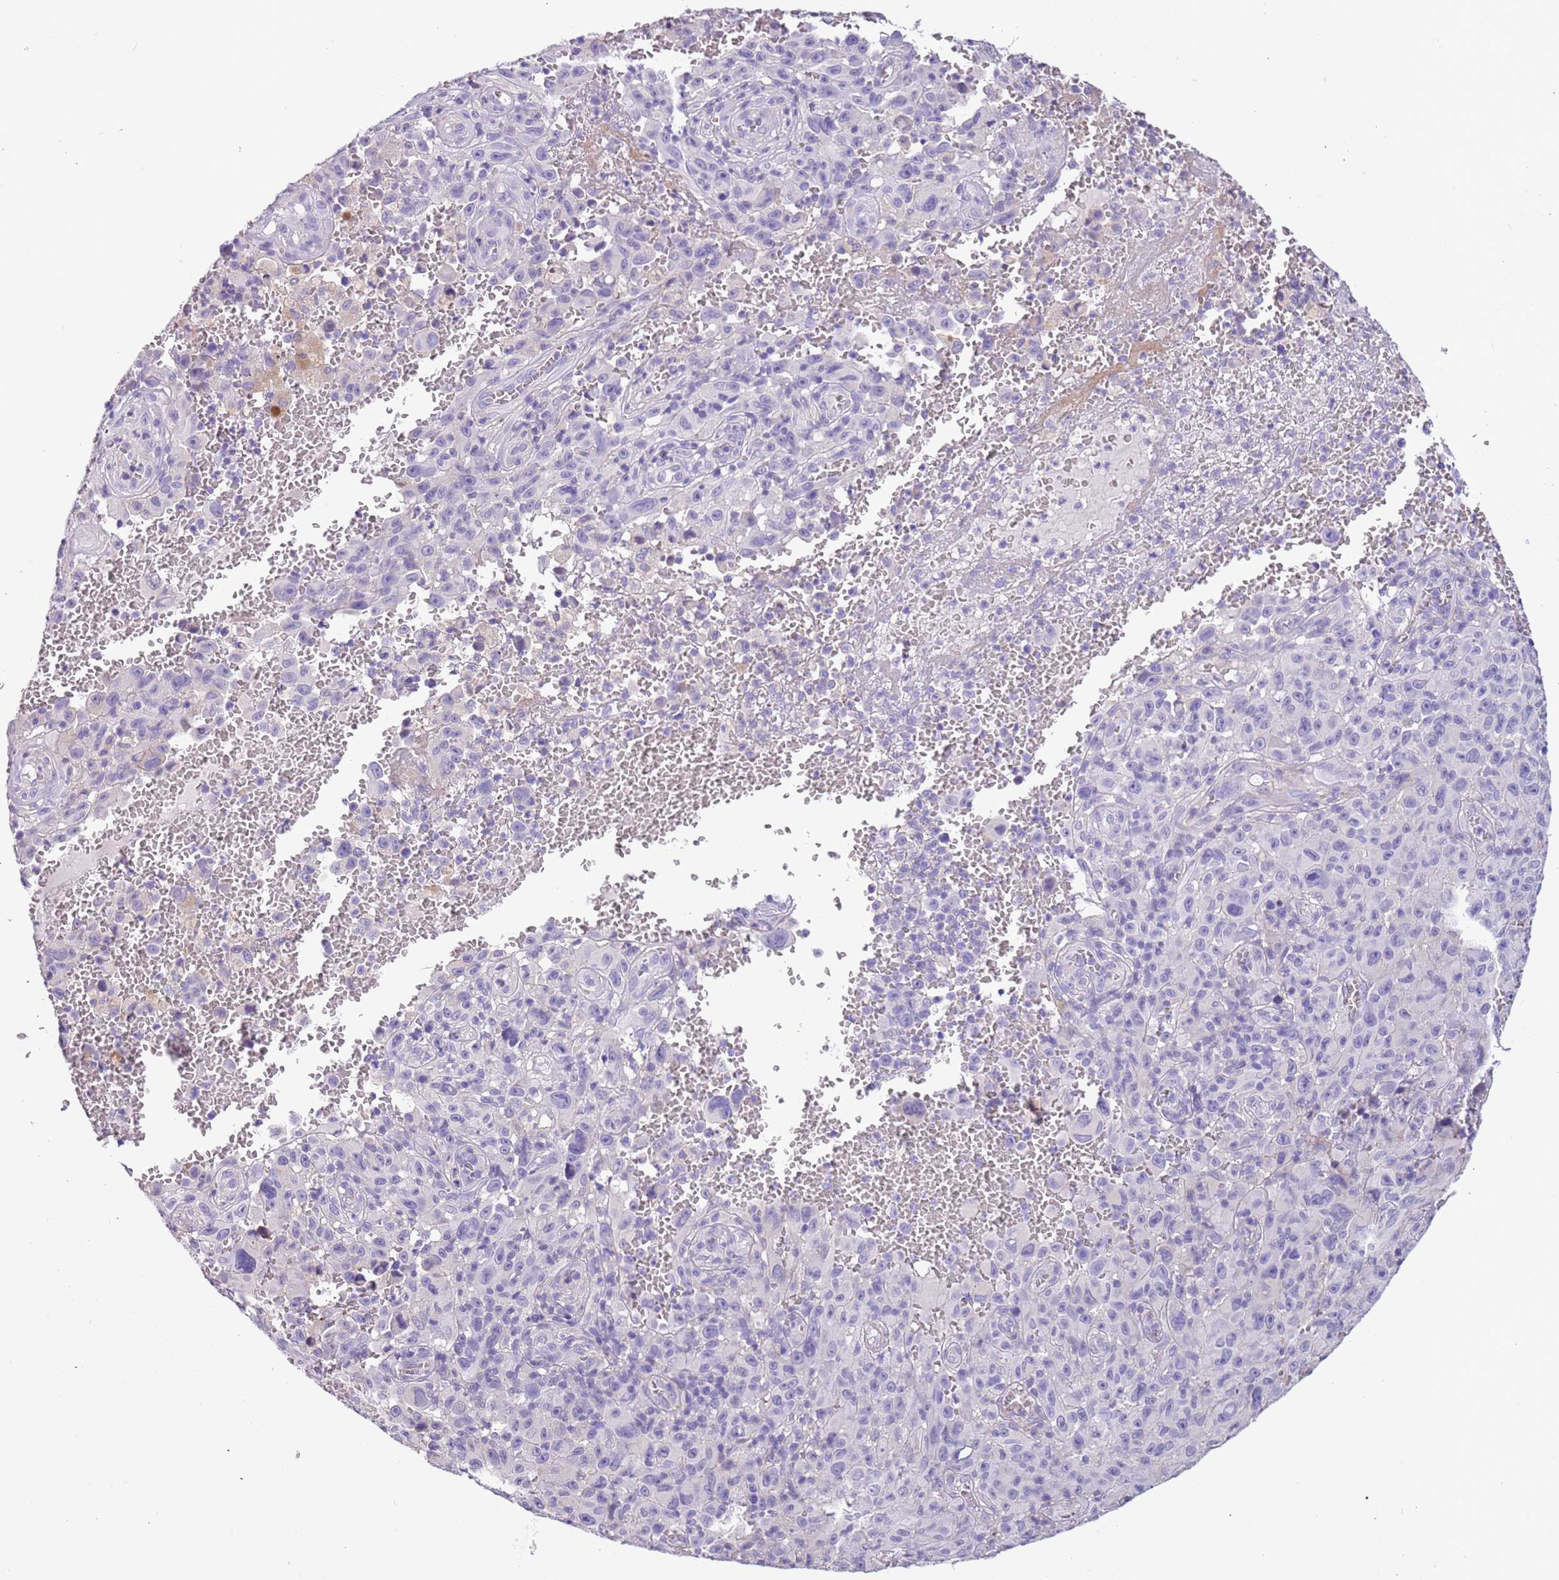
{"staining": {"intensity": "negative", "quantity": "none", "location": "none"}, "tissue": "melanoma", "cell_type": "Tumor cells", "image_type": "cancer", "snomed": [{"axis": "morphology", "description": "Malignant melanoma, NOS"}, {"axis": "topography", "description": "Skin"}], "caption": "DAB (3,3'-diaminobenzidine) immunohistochemical staining of human melanoma displays no significant positivity in tumor cells. (Brightfield microscopy of DAB immunohistochemistry (IHC) at high magnification).", "gene": "PCGF2", "patient": {"sex": "female", "age": 82}}